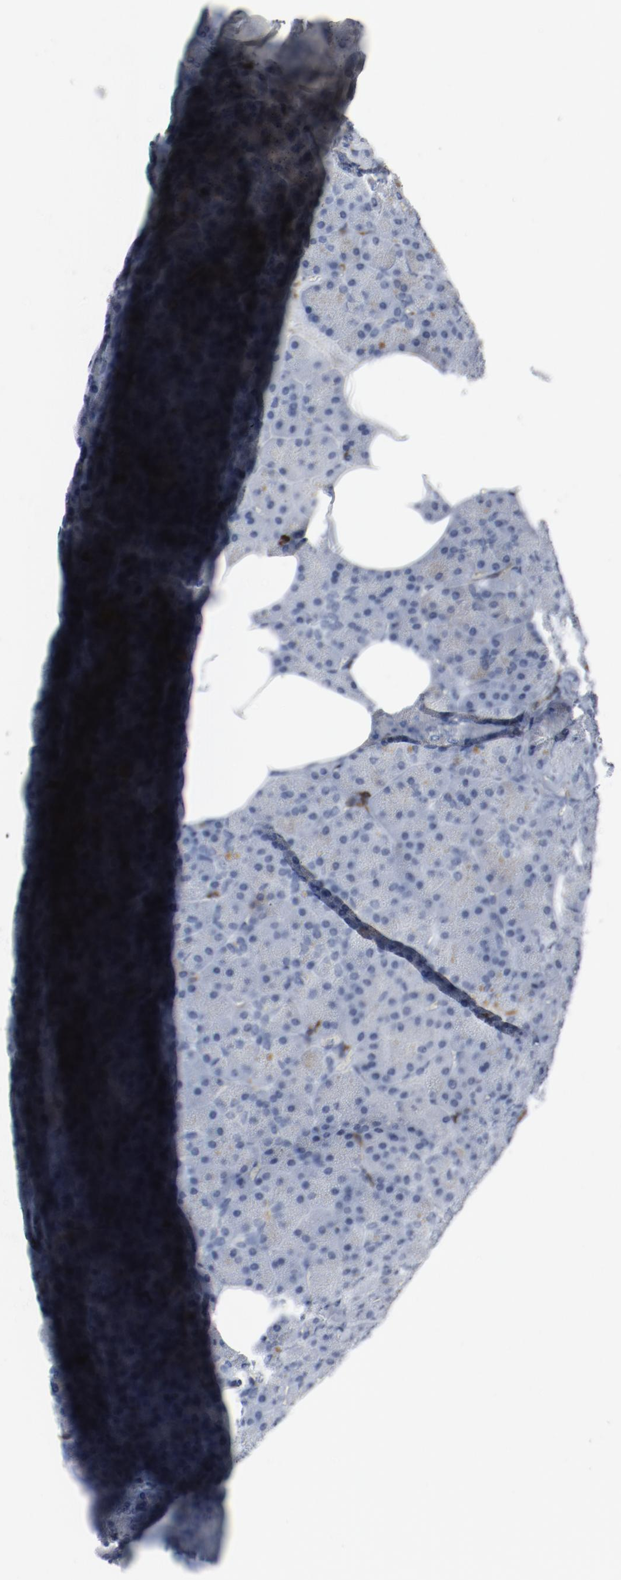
{"staining": {"intensity": "moderate", "quantity": "<25%", "location": "cytoplasmic/membranous"}, "tissue": "pancreas", "cell_type": "Exocrine glandular cells", "image_type": "normal", "snomed": [{"axis": "morphology", "description": "Normal tissue, NOS"}, {"axis": "topography", "description": "Pancreas"}], "caption": "DAB (3,3'-diaminobenzidine) immunohistochemical staining of unremarkable pancreas demonstrates moderate cytoplasmic/membranous protein expression in about <25% of exocrine glandular cells. (IHC, brightfield microscopy, high magnification).", "gene": "LCP2", "patient": {"sex": "female", "age": 35}}